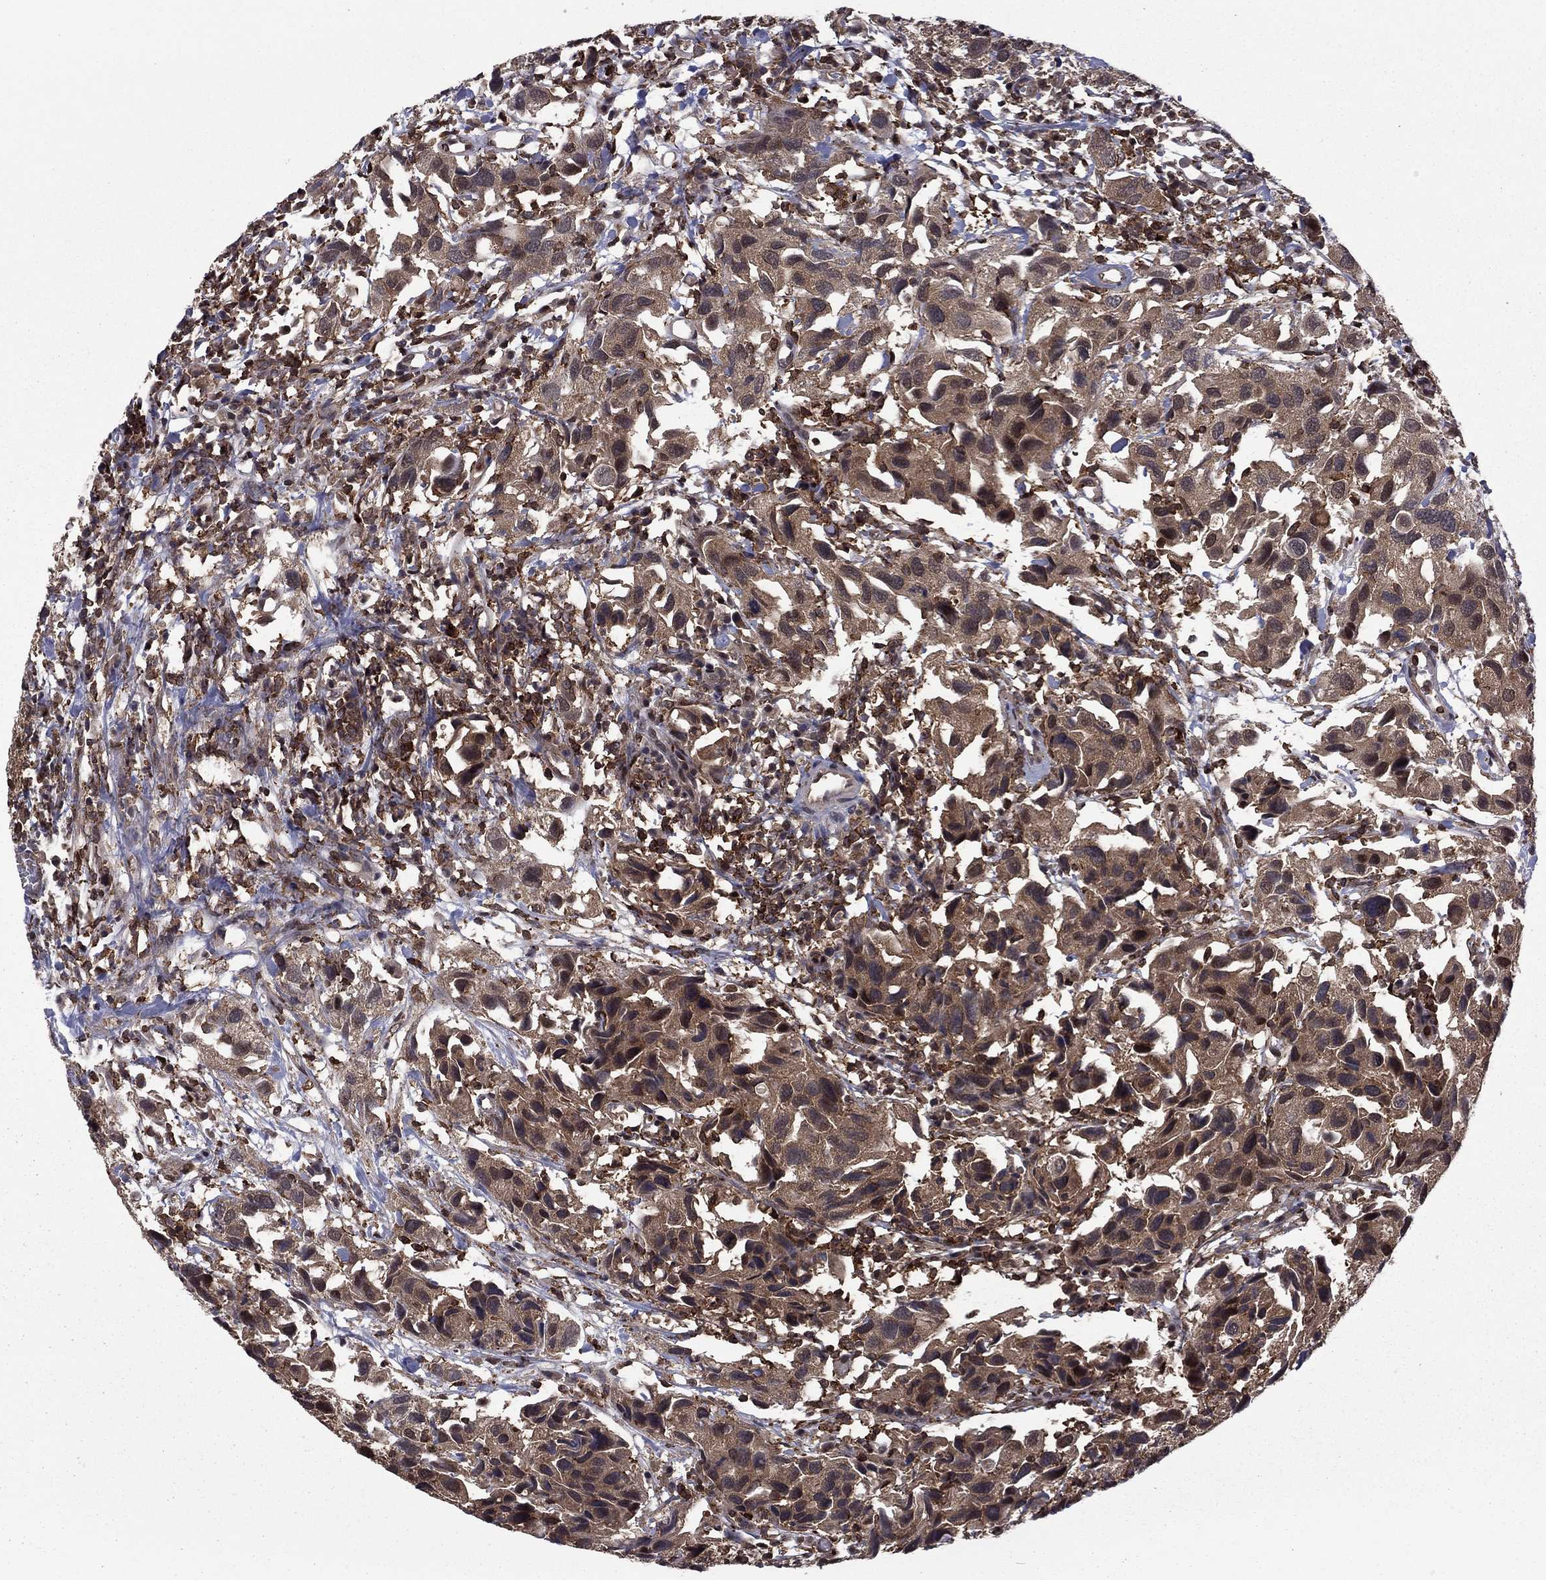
{"staining": {"intensity": "moderate", "quantity": "25%-75%", "location": "nuclear"}, "tissue": "urothelial cancer", "cell_type": "Tumor cells", "image_type": "cancer", "snomed": [{"axis": "morphology", "description": "Urothelial carcinoma, High grade"}, {"axis": "topography", "description": "Urinary bladder"}], "caption": "DAB immunohistochemical staining of human urothelial cancer demonstrates moderate nuclear protein positivity in approximately 25%-75% of tumor cells.", "gene": "PSMD2", "patient": {"sex": "male", "age": 79}}